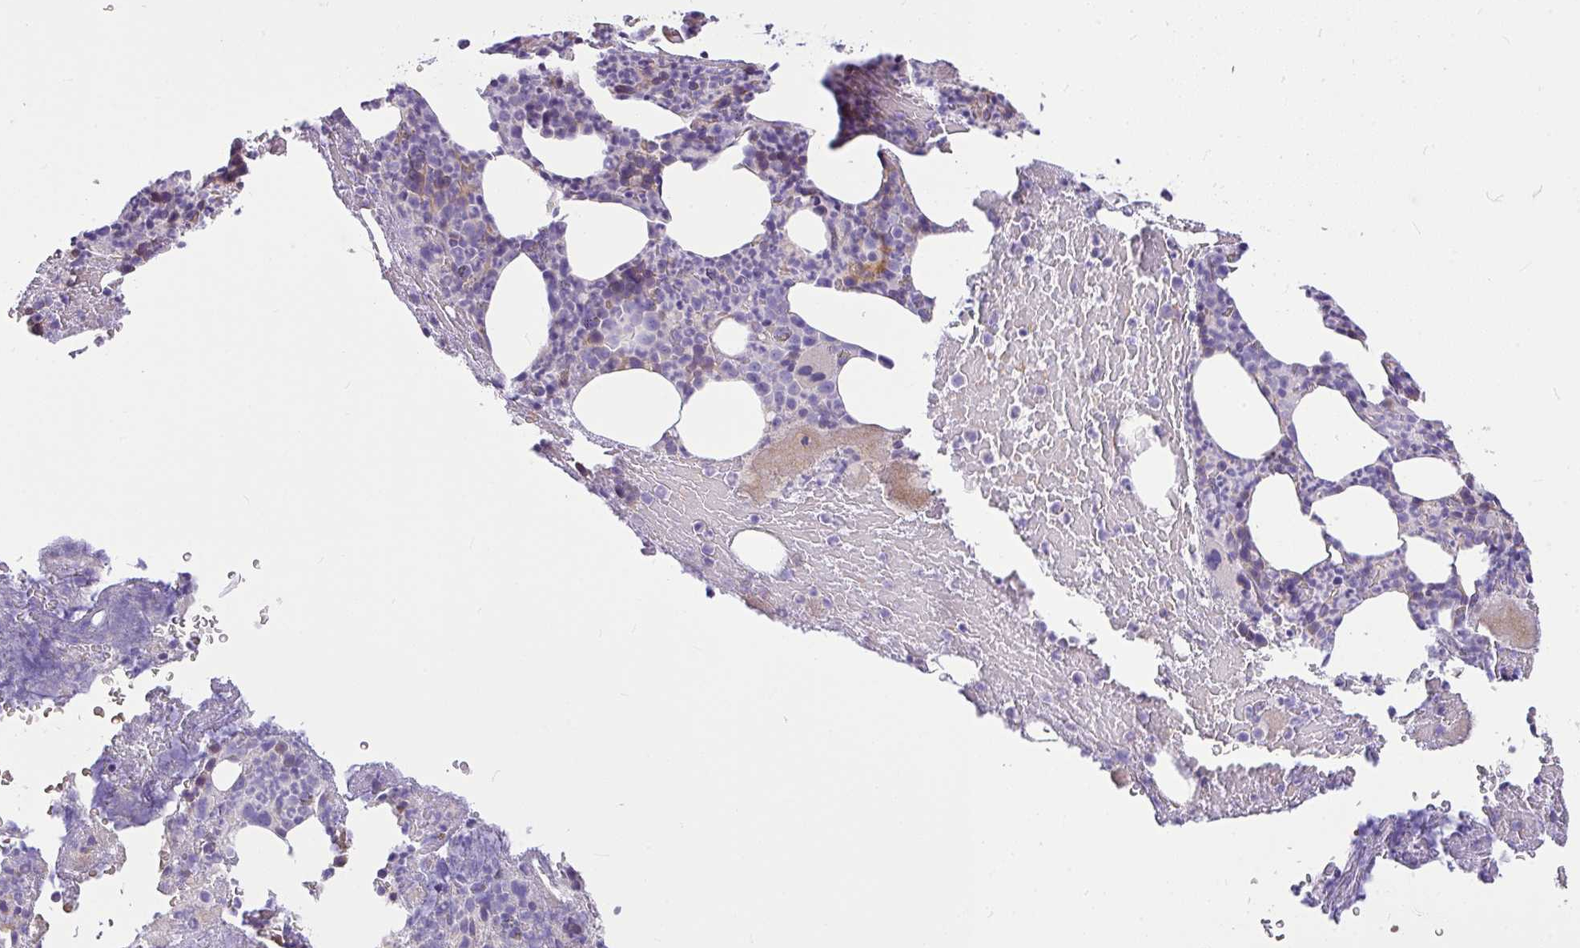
{"staining": {"intensity": "negative", "quantity": "none", "location": "none"}, "tissue": "bone marrow", "cell_type": "Hematopoietic cells", "image_type": "normal", "snomed": [{"axis": "morphology", "description": "Normal tissue, NOS"}, {"axis": "topography", "description": "Bone marrow"}], "caption": "Protein analysis of unremarkable bone marrow demonstrates no significant expression in hematopoietic cells.", "gene": "MOCS1", "patient": {"sex": "female", "age": 59}}